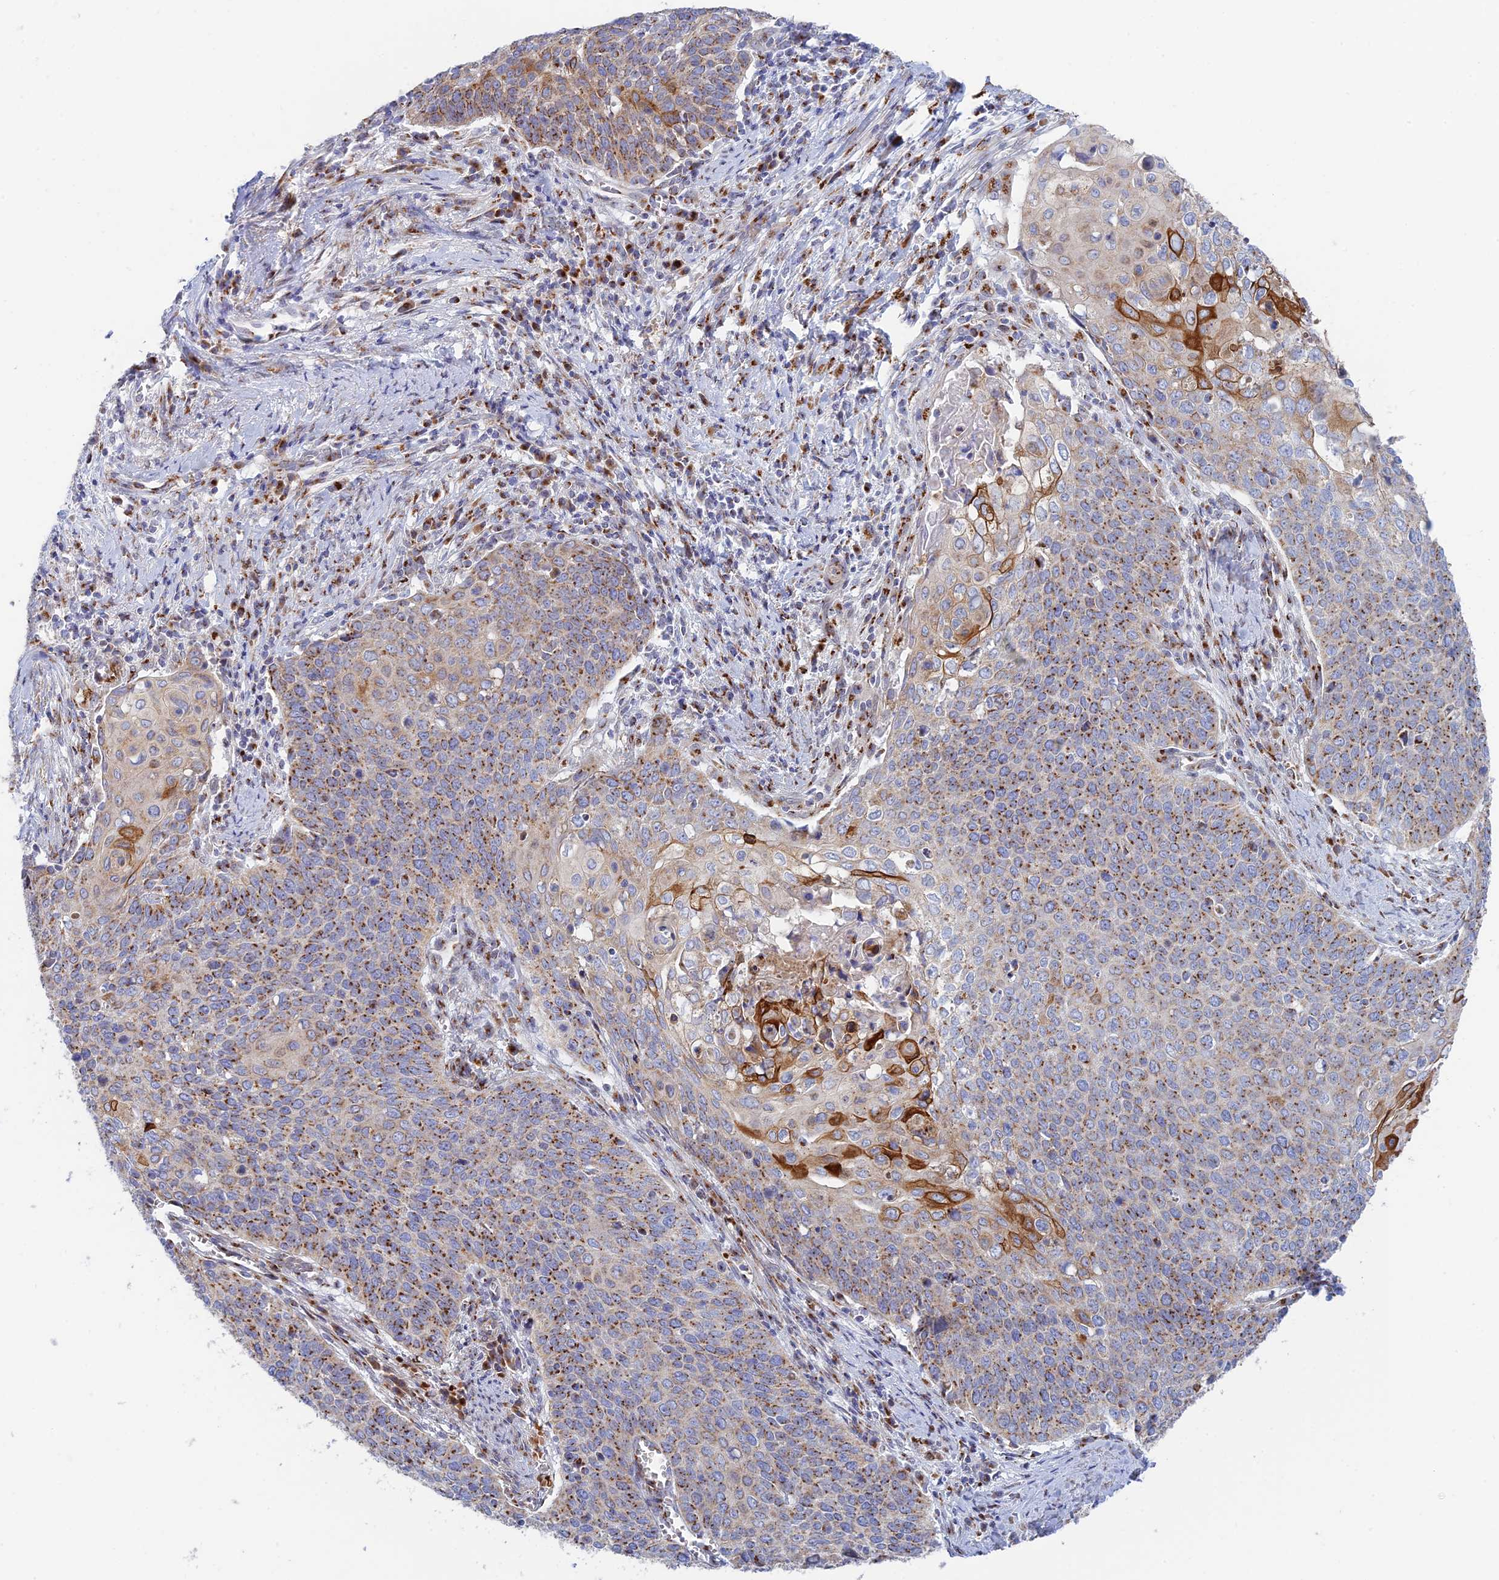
{"staining": {"intensity": "moderate", "quantity": ">75%", "location": "cytoplasmic/membranous"}, "tissue": "cervical cancer", "cell_type": "Tumor cells", "image_type": "cancer", "snomed": [{"axis": "morphology", "description": "Squamous cell carcinoma, NOS"}, {"axis": "topography", "description": "Cervix"}], "caption": "High-power microscopy captured an immunohistochemistry (IHC) image of cervical squamous cell carcinoma, revealing moderate cytoplasmic/membranous positivity in approximately >75% of tumor cells.", "gene": "HS2ST1", "patient": {"sex": "female", "age": 39}}